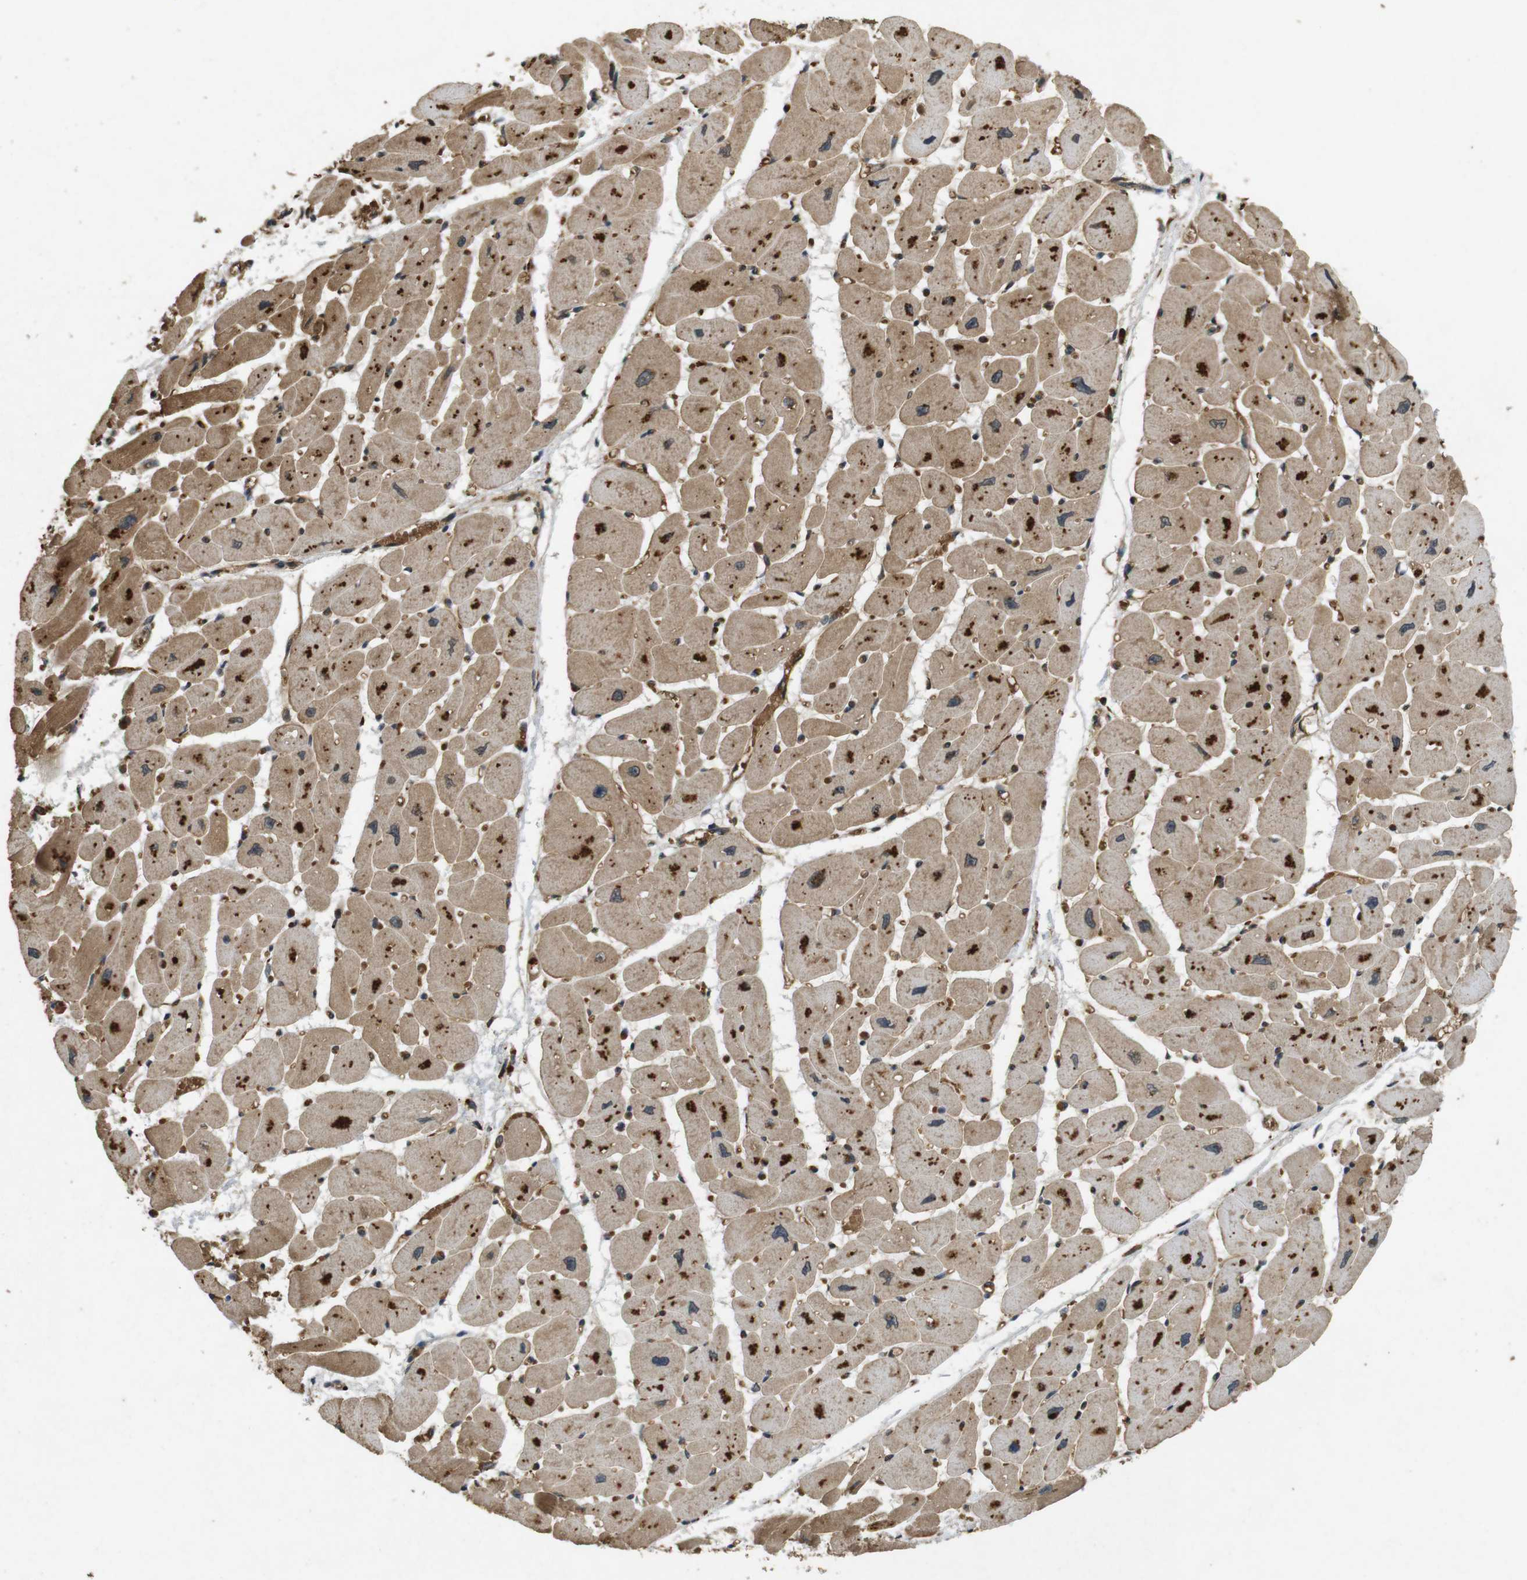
{"staining": {"intensity": "moderate", "quantity": ">75%", "location": "cytoplasmic/membranous"}, "tissue": "heart muscle", "cell_type": "Cardiomyocytes", "image_type": "normal", "snomed": [{"axis": "morphology", "description": "Normal tissue, NOS"}, {"axis": "topography", "description": "Heart"}], "caption": "Immunohistochemistry (IHC) micrograph of benign heart muscle stained for a protein (brown), which reveals medium levels of moderate cytoplasmic/membranous staining in approximately >75% of cardiomyocytes.", "gene": "TAP1", "patient": {"sex": "female", "age": 54}}